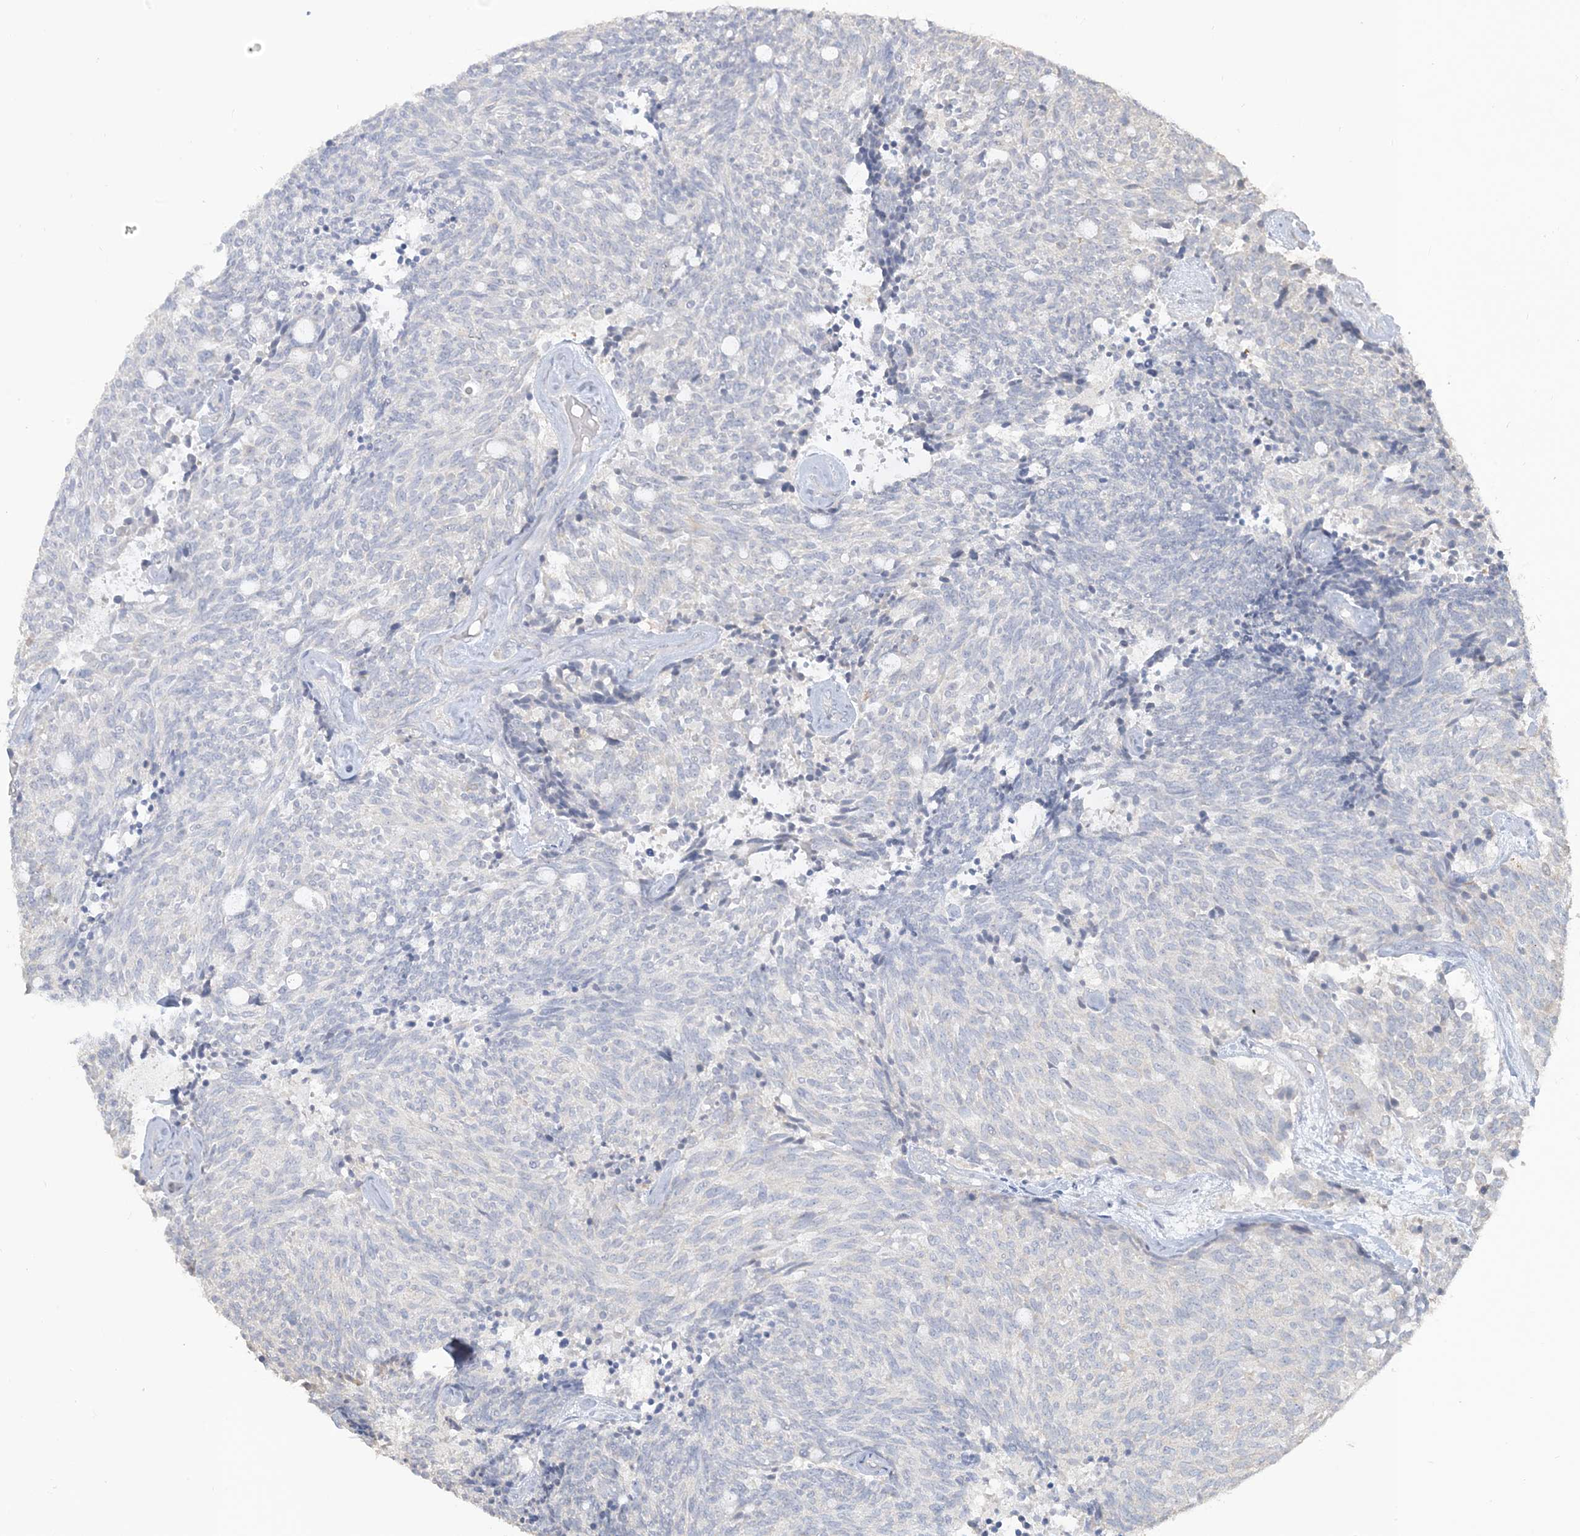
{"staining": {"intensity": "negative", "quantity": "none", "location": "none"}, "tissue": "carcinoid", "cell_type": "Tumor cells", "image_type": "cancer", "snomed": [{"axis": "morphology", "description": "Carcinoid, malignant, NOS"}, {"axis": "topography", "description": "Pancreas"}], "caption": "DAB immunohistochemical staining of carcinoid demonstrates no significant staining in tumor cells.", "gene": "NPHS2", "patient": {"sex": "female", "age": 54}}